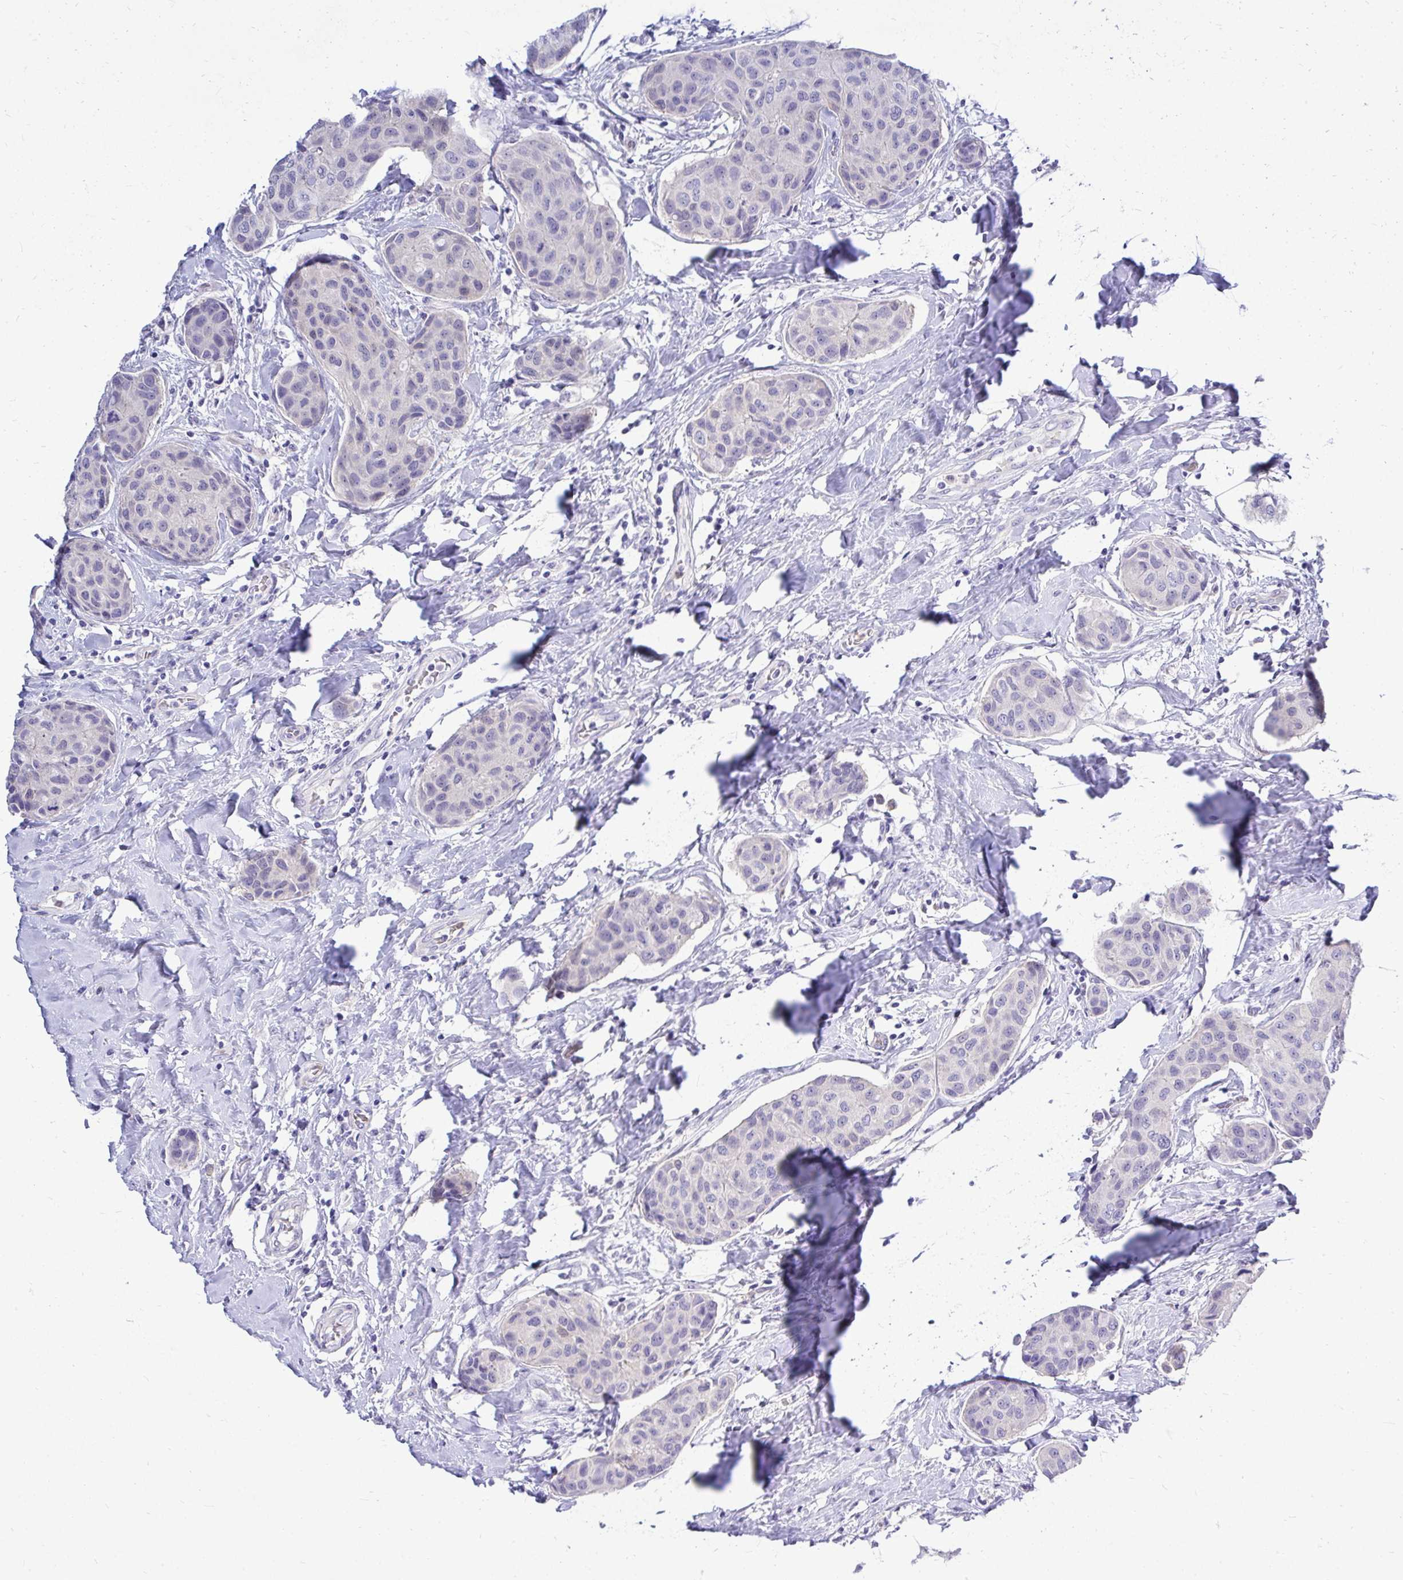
{"staining": {"intensity": "negative", "quantity": "none", "location": "none"}, "tissue": "breast cancer", "cell_type": "Tumor cells", "image_type": "cancer", "snomed": [{"axis": "morphology", "description": "Duct carcinoma"}, {"axis": "topography", "description": "Breast"}], "caption": "Immunohistochemistry histopathology image of neoplastic tissue: intraductal carcinoma (breast) stained with DAB (3,3'-diaminobenzidine) demonstrates no significant protein expression in tumor cells.", "gene": "ZSWIM9", "patient": {"sex": "female", "age": 80}}